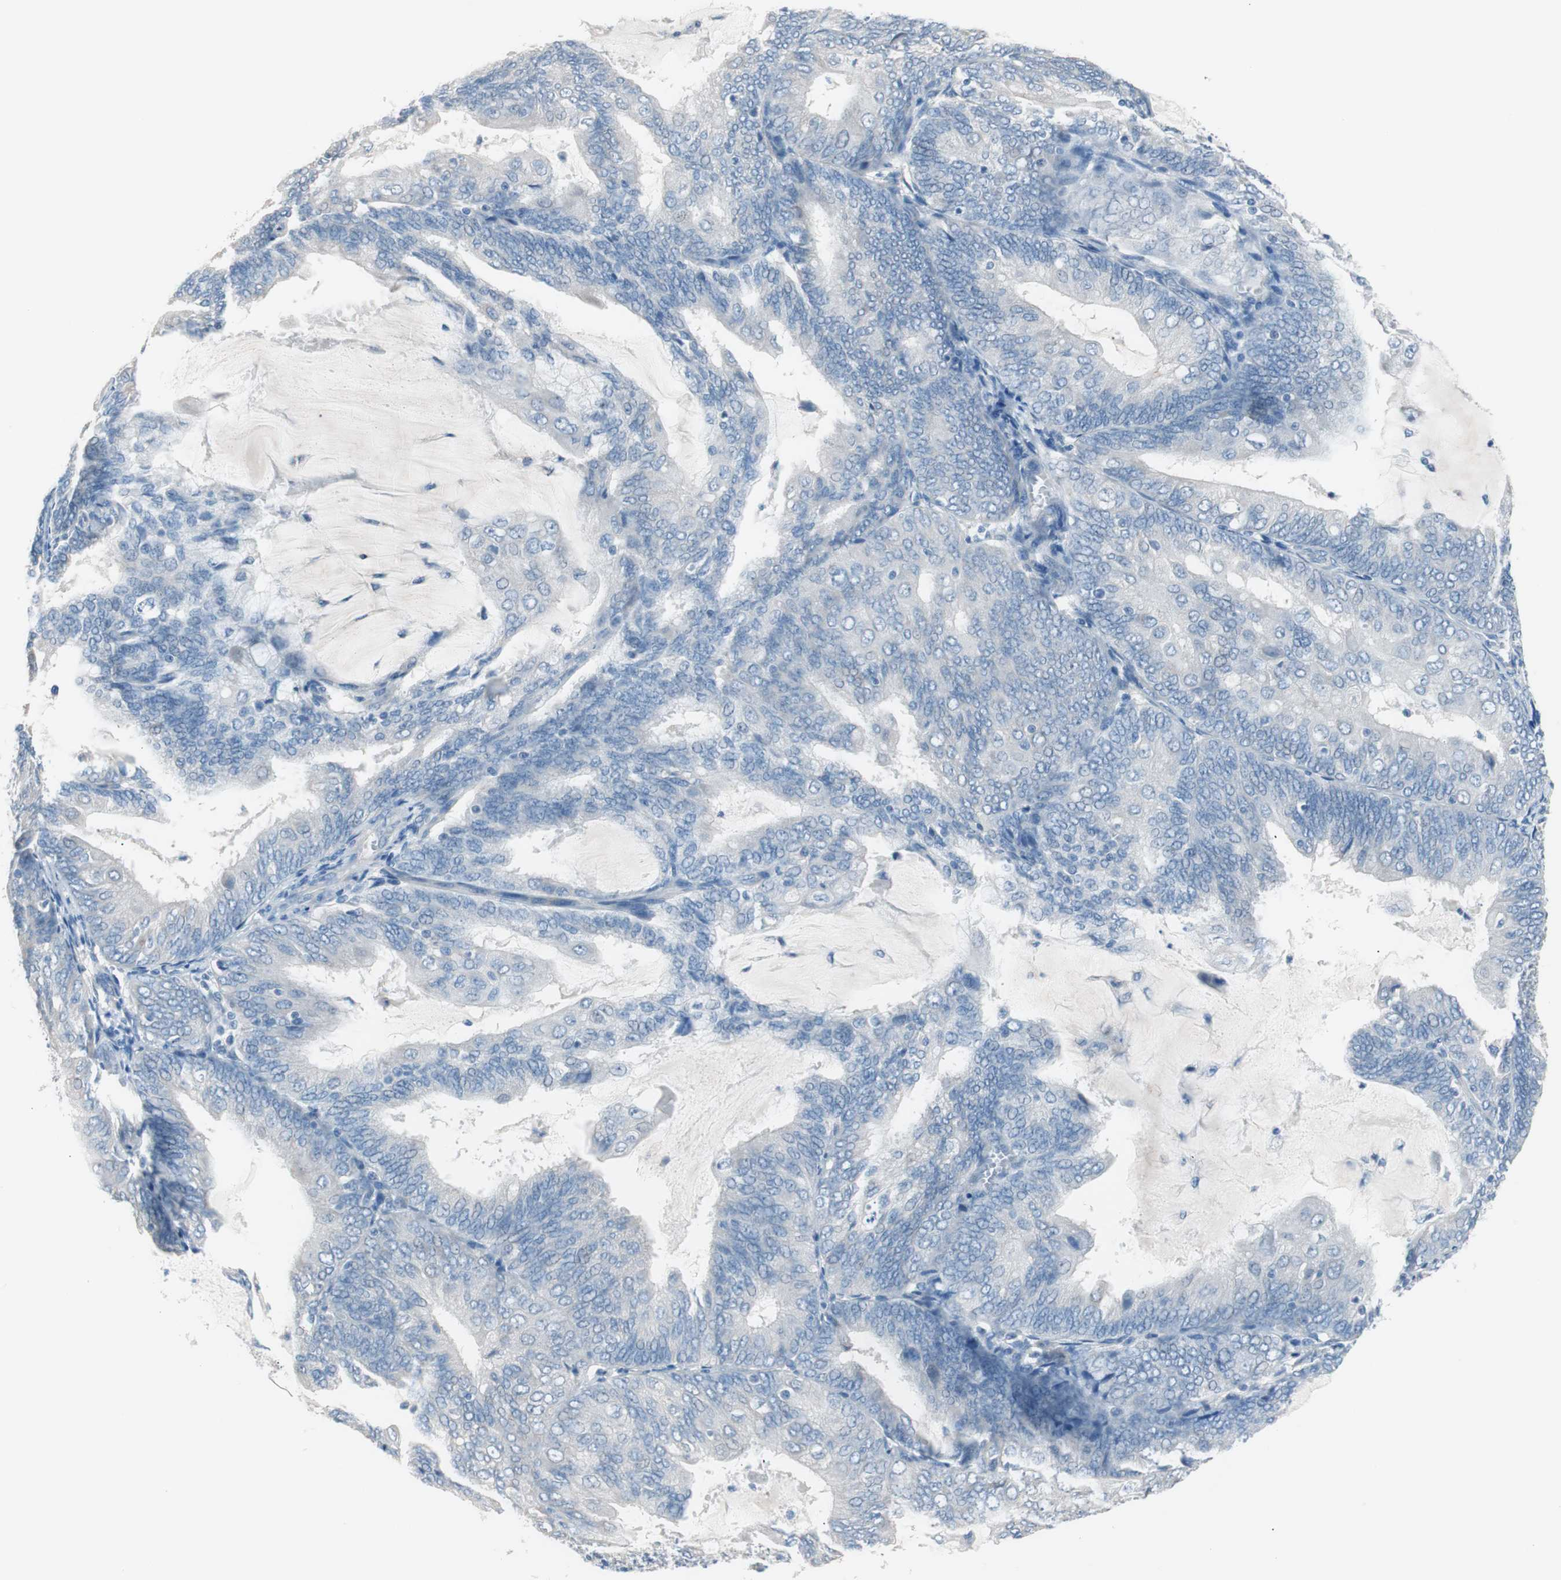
{"staining": {"intensity": "negative", "quantity": "none", "location": "none"}, "tissue": "endometrial cancer", "cell_type": "Tumor cells", "image_type": "cancer", "snomed": [{"axis": "morphology", "description": "Adenocarcinoma, NOS"}, {"axis": "topography", "description": "Endometrium"}], "caption": "Tumor cells are negative for brown protein staining in endometrial adenocarcinoma. (Stains: DAB immunohistochemistry (IHC) with hematoxylin counter stain, Microscopy: brightfield microscopy at high magnification).", "gene": "VIL1", "patient": {"sex": "female", "age": 81}}